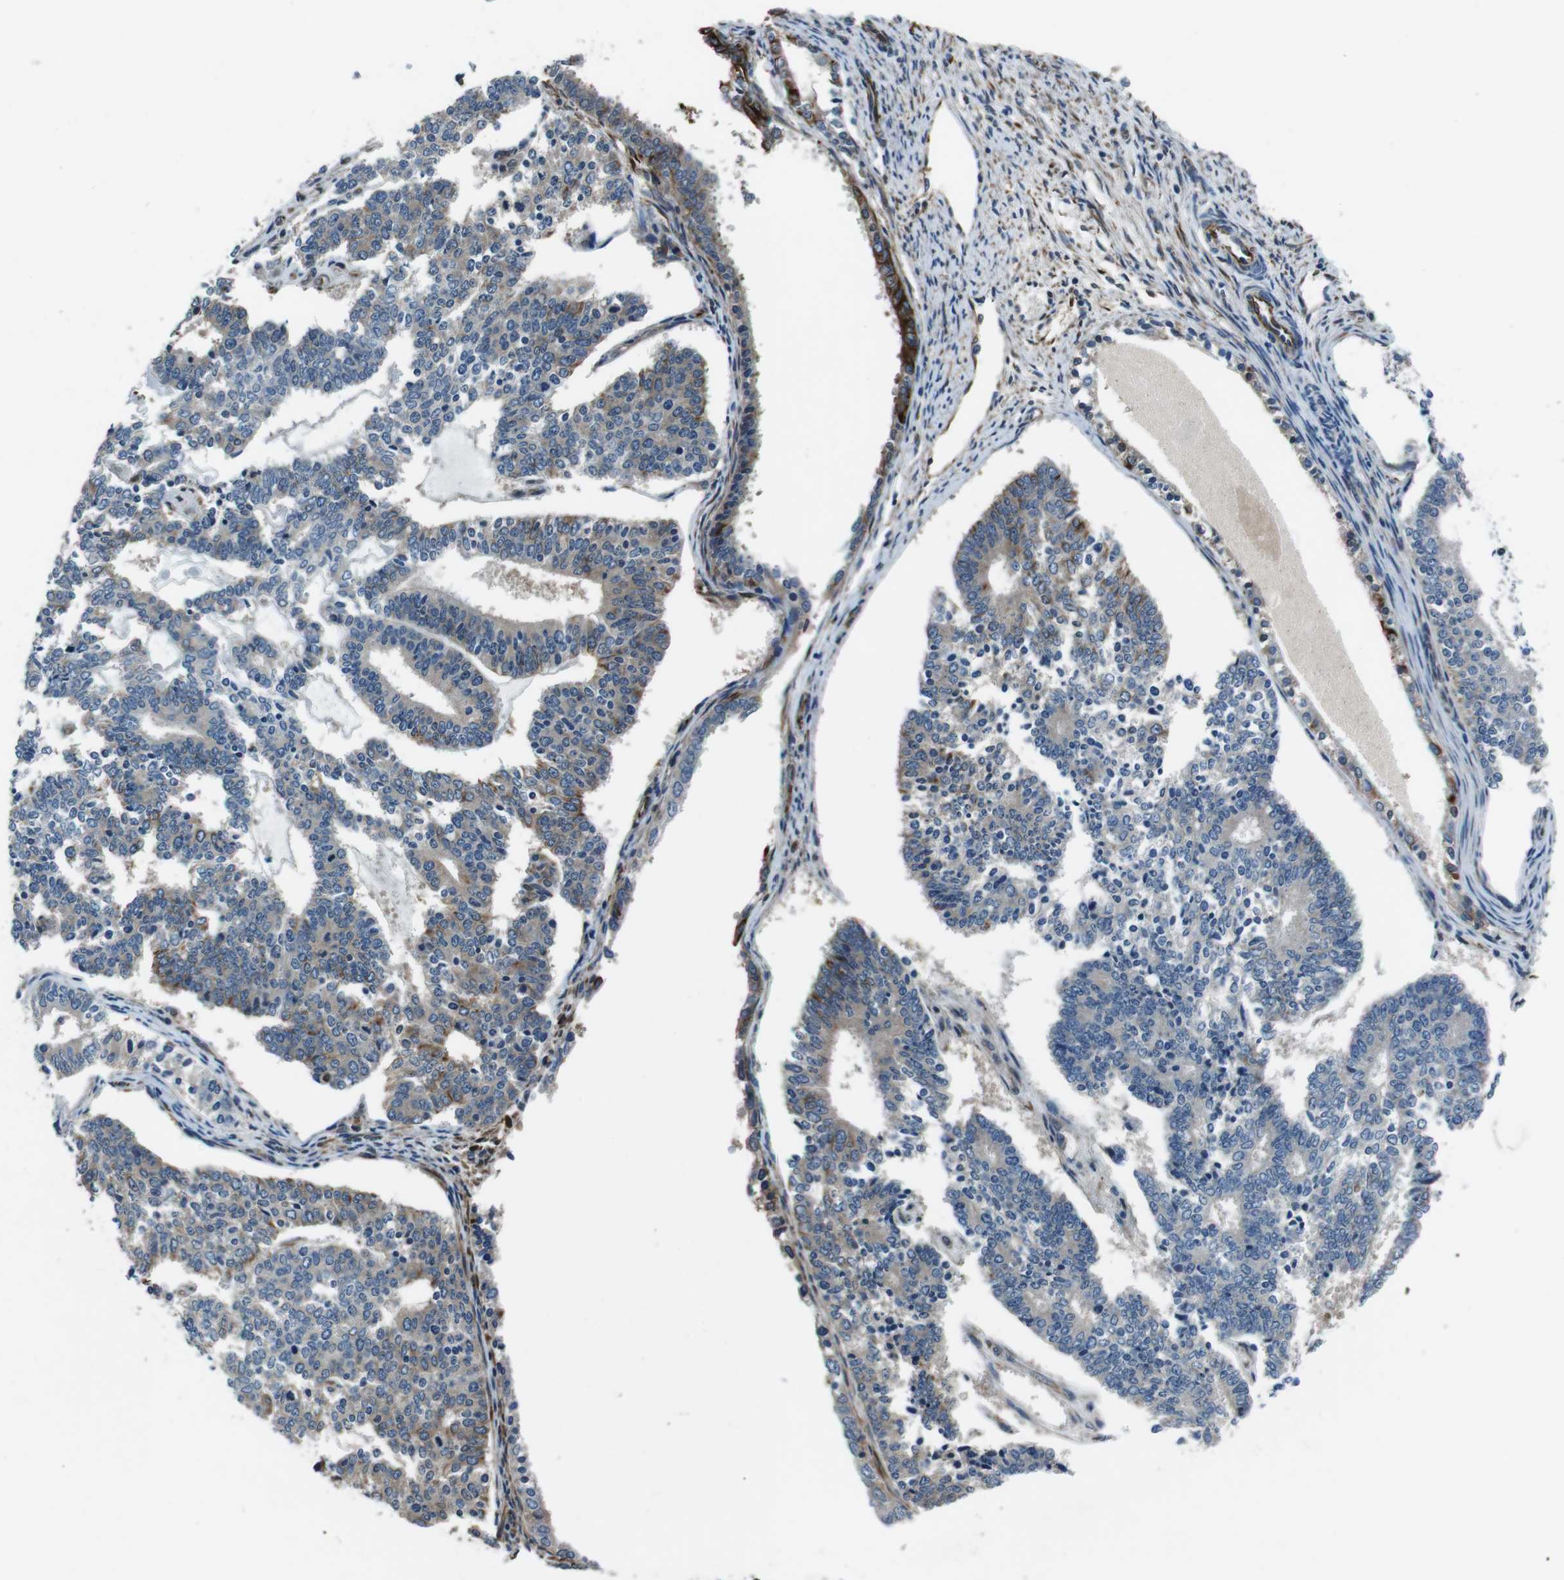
{"staining": {"intensity": "moderate", "quantity": "<25%", "location": "cytoplasmic/membranous"}, "tissue": "endometrial cancer", "cell_type": "Tumor cells", "image_type": "cancer", "snomed": [{"axis": "morphology", "description": "Adenocarcinoma, NOS"}, {"axis": "topography", "description": "Endometrium"}], "caption": "Moderate cytoplasmic/membranous protein staining is appreciated in about <25% of tumor cells in endometrial cancer (adenocarcinoma).", "gene": "LRRC49", "patient": {"sex": "female", "age": 70}}